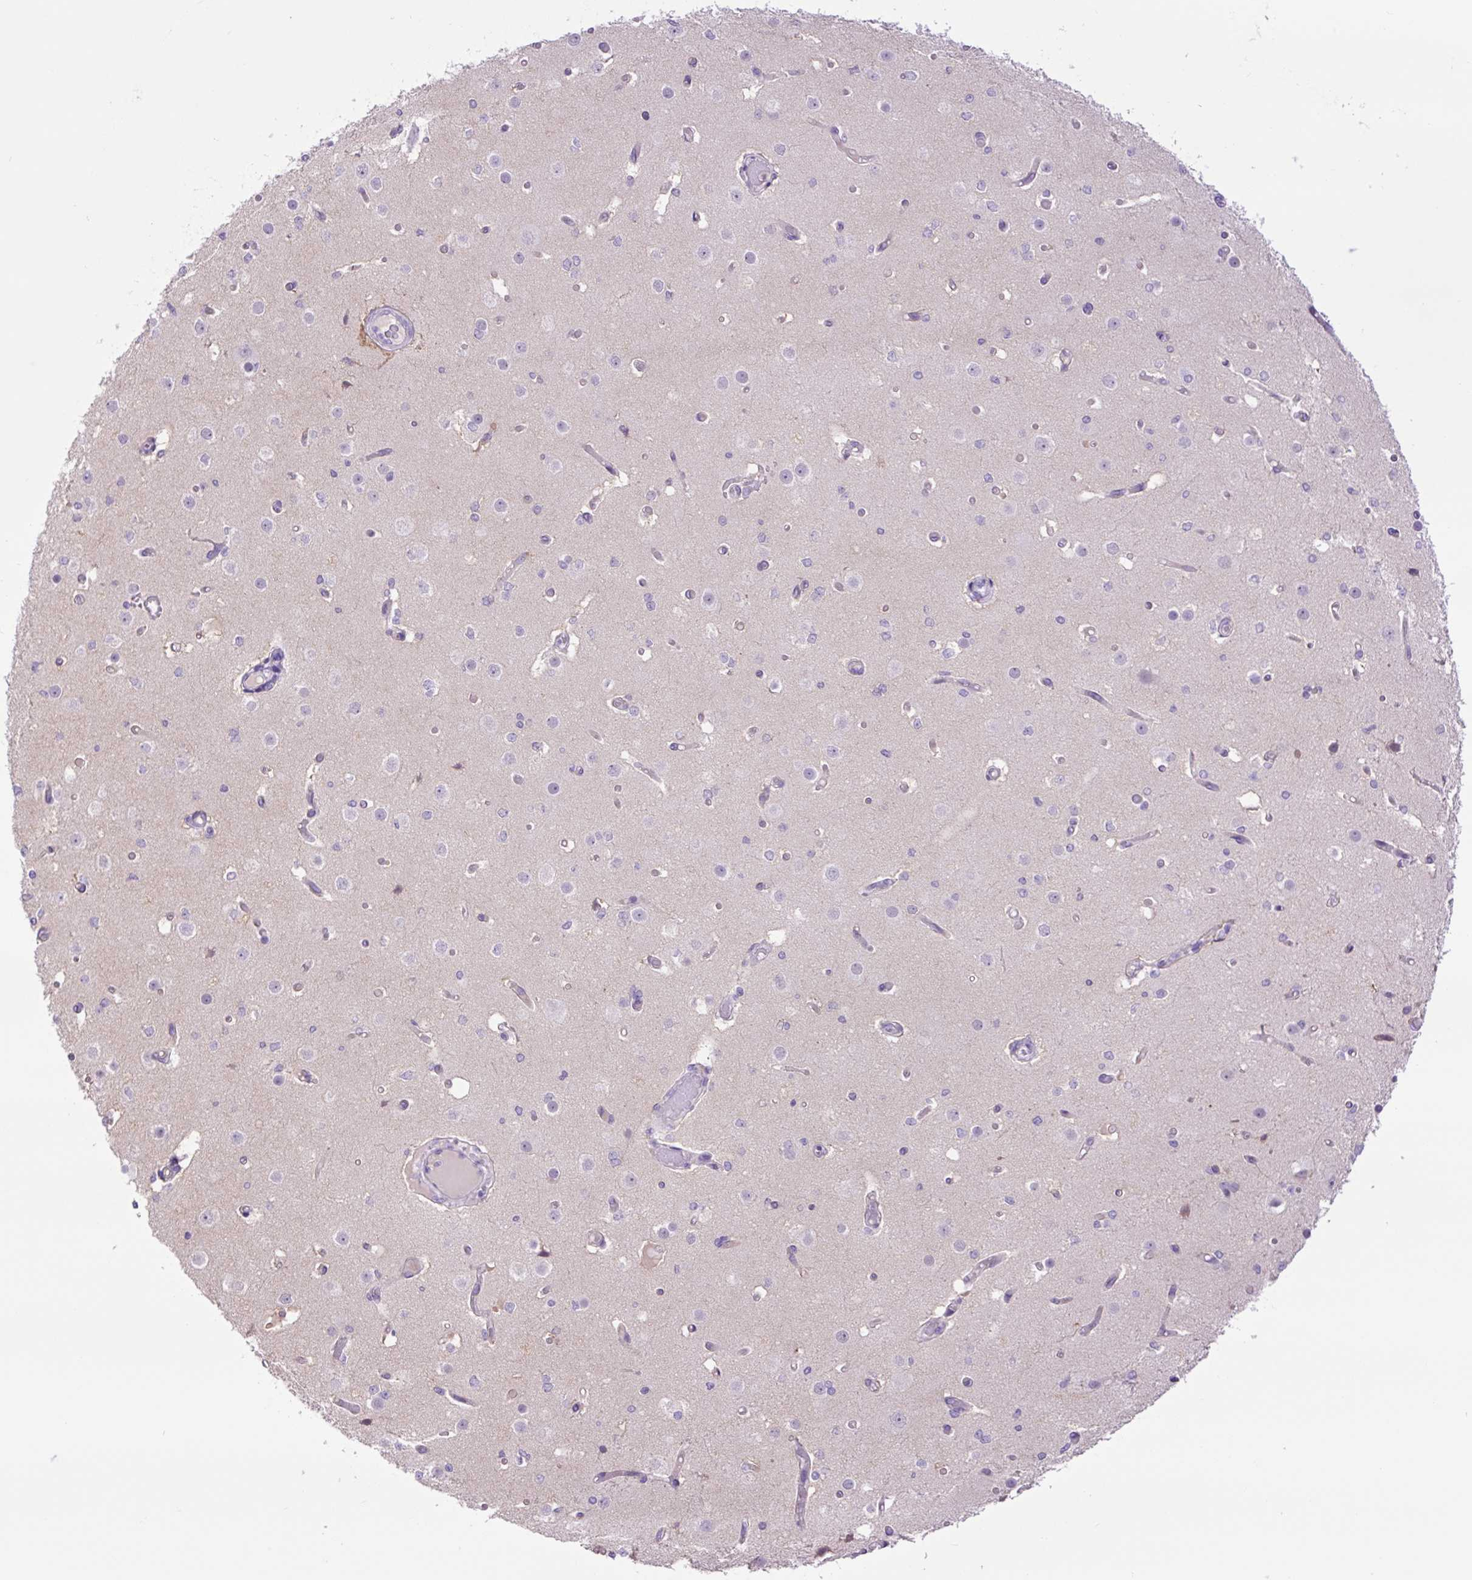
{"staining": {"intensity": "negative", "quantity": "none", "location": "none"}, "tissue": "cerebral cortex", "cell_type": "Endothelial cells", "image_type": "normal", "snomed": [{"axis": "morphology", "description": "Normal tissue, NOS"}, {"axis": "morphology", "description": "Inflammation, NOS"}, {"axis": "topography", "description": "Cerebral cortex"}], "caption": "Endothelial cells show no significant protein staining in normal cerebral cortex. Brightfield microscopy of immunohistochemistry stained with DAB (brown) and hematoxylin (blue), captured at high magnification.", "gene": "MFSD3", "patient": {"sex": "male", "age": 6}}